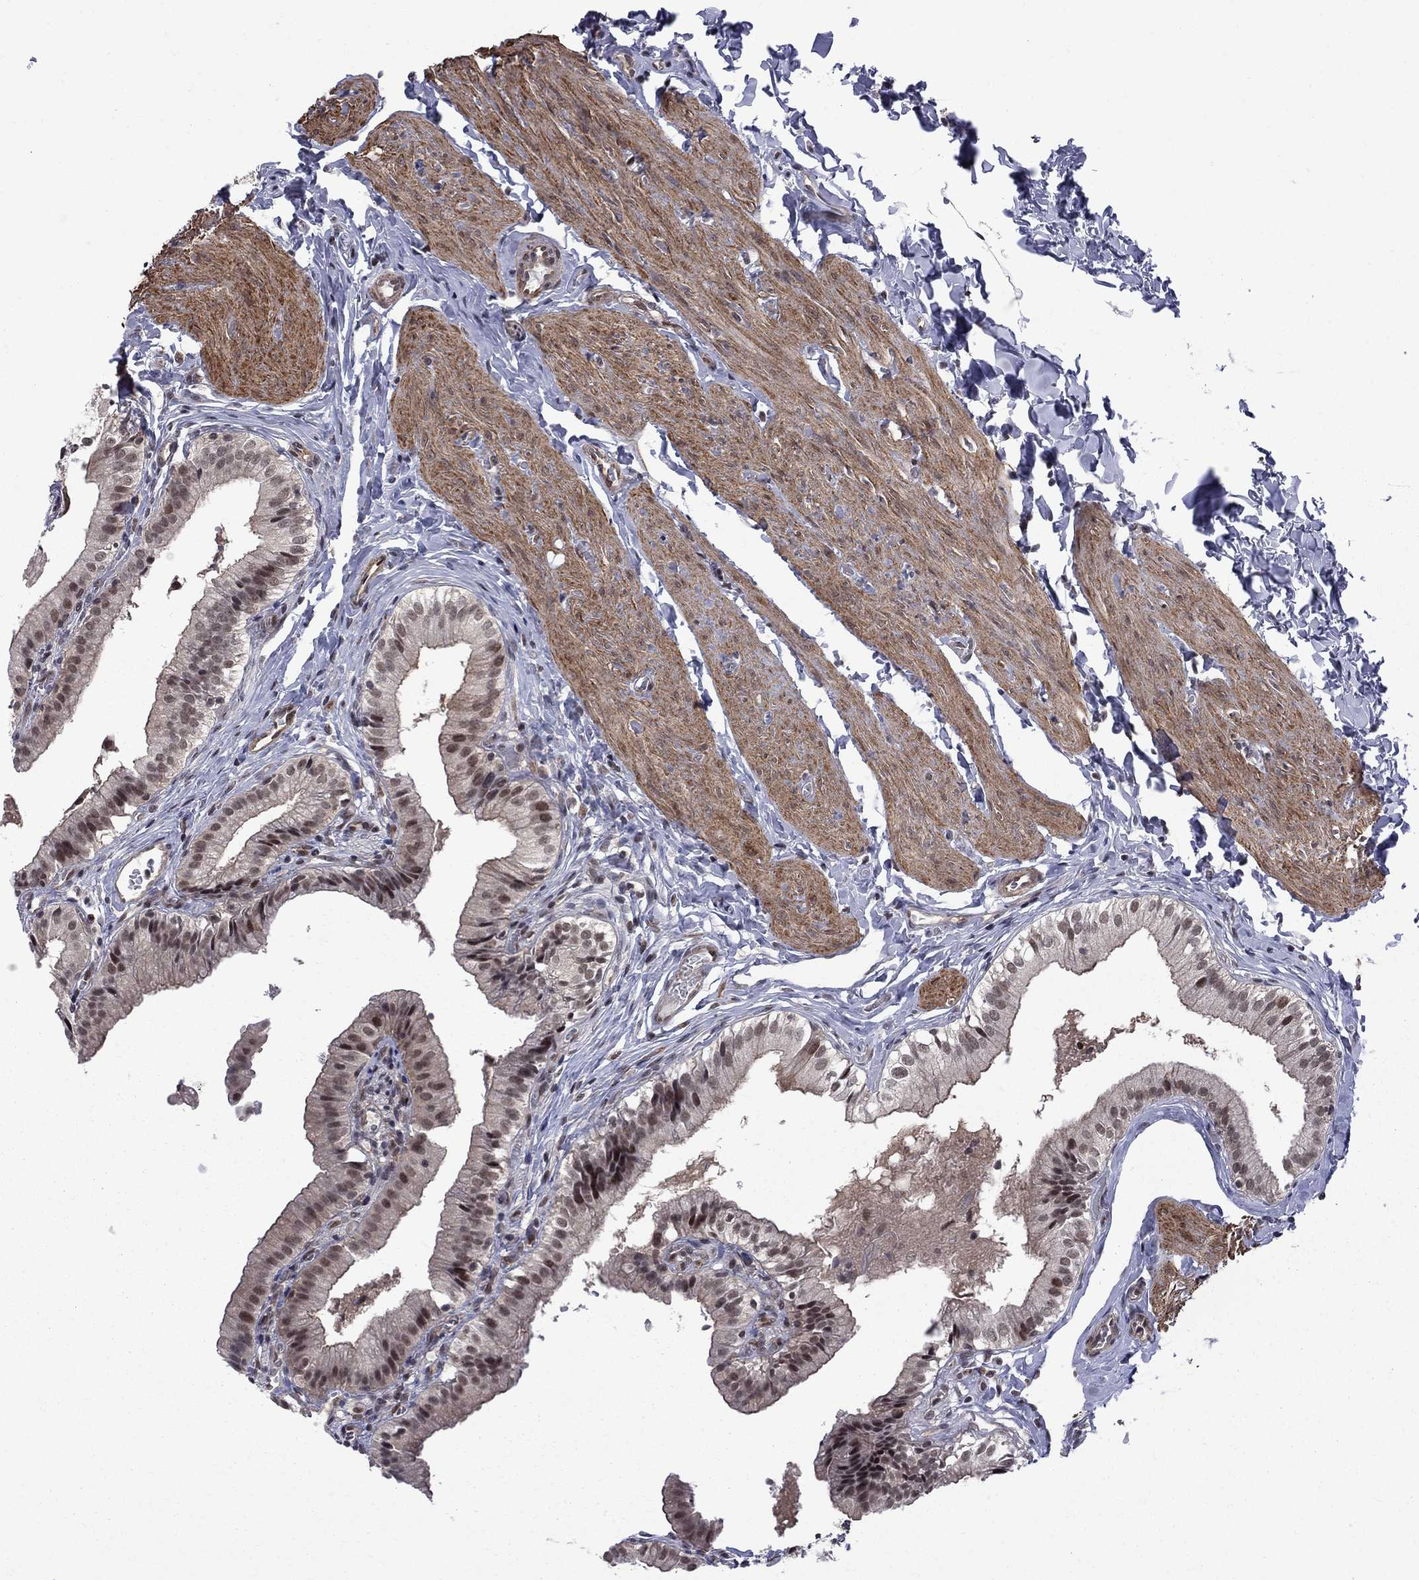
{"staining": {"intensity": "moderate", "quantity": "25%-75%", "location": "nuclear"}, "tissue": "gallbladder", "cell_type": "Glandular cells", "image_type": "normal", "snomed": [{"axis": "morphology", "description": "Normal tissue, NOS"}, {"axis": "topography", "description": "Gallbladder"}], "caption": "IHC (DAB (3,3'-diaminobenzidine)) staining of normal human gallbladder shows moderate nuclear protein positivity in approximately 25%-75% of glandular cells. The staining is performed using DAB brown chromogen to label protein expression. The nuclei are counter-stained blue using hematoxylin.", "gene": "BRF1", "patient": {"sex": "female", "age": 47}}